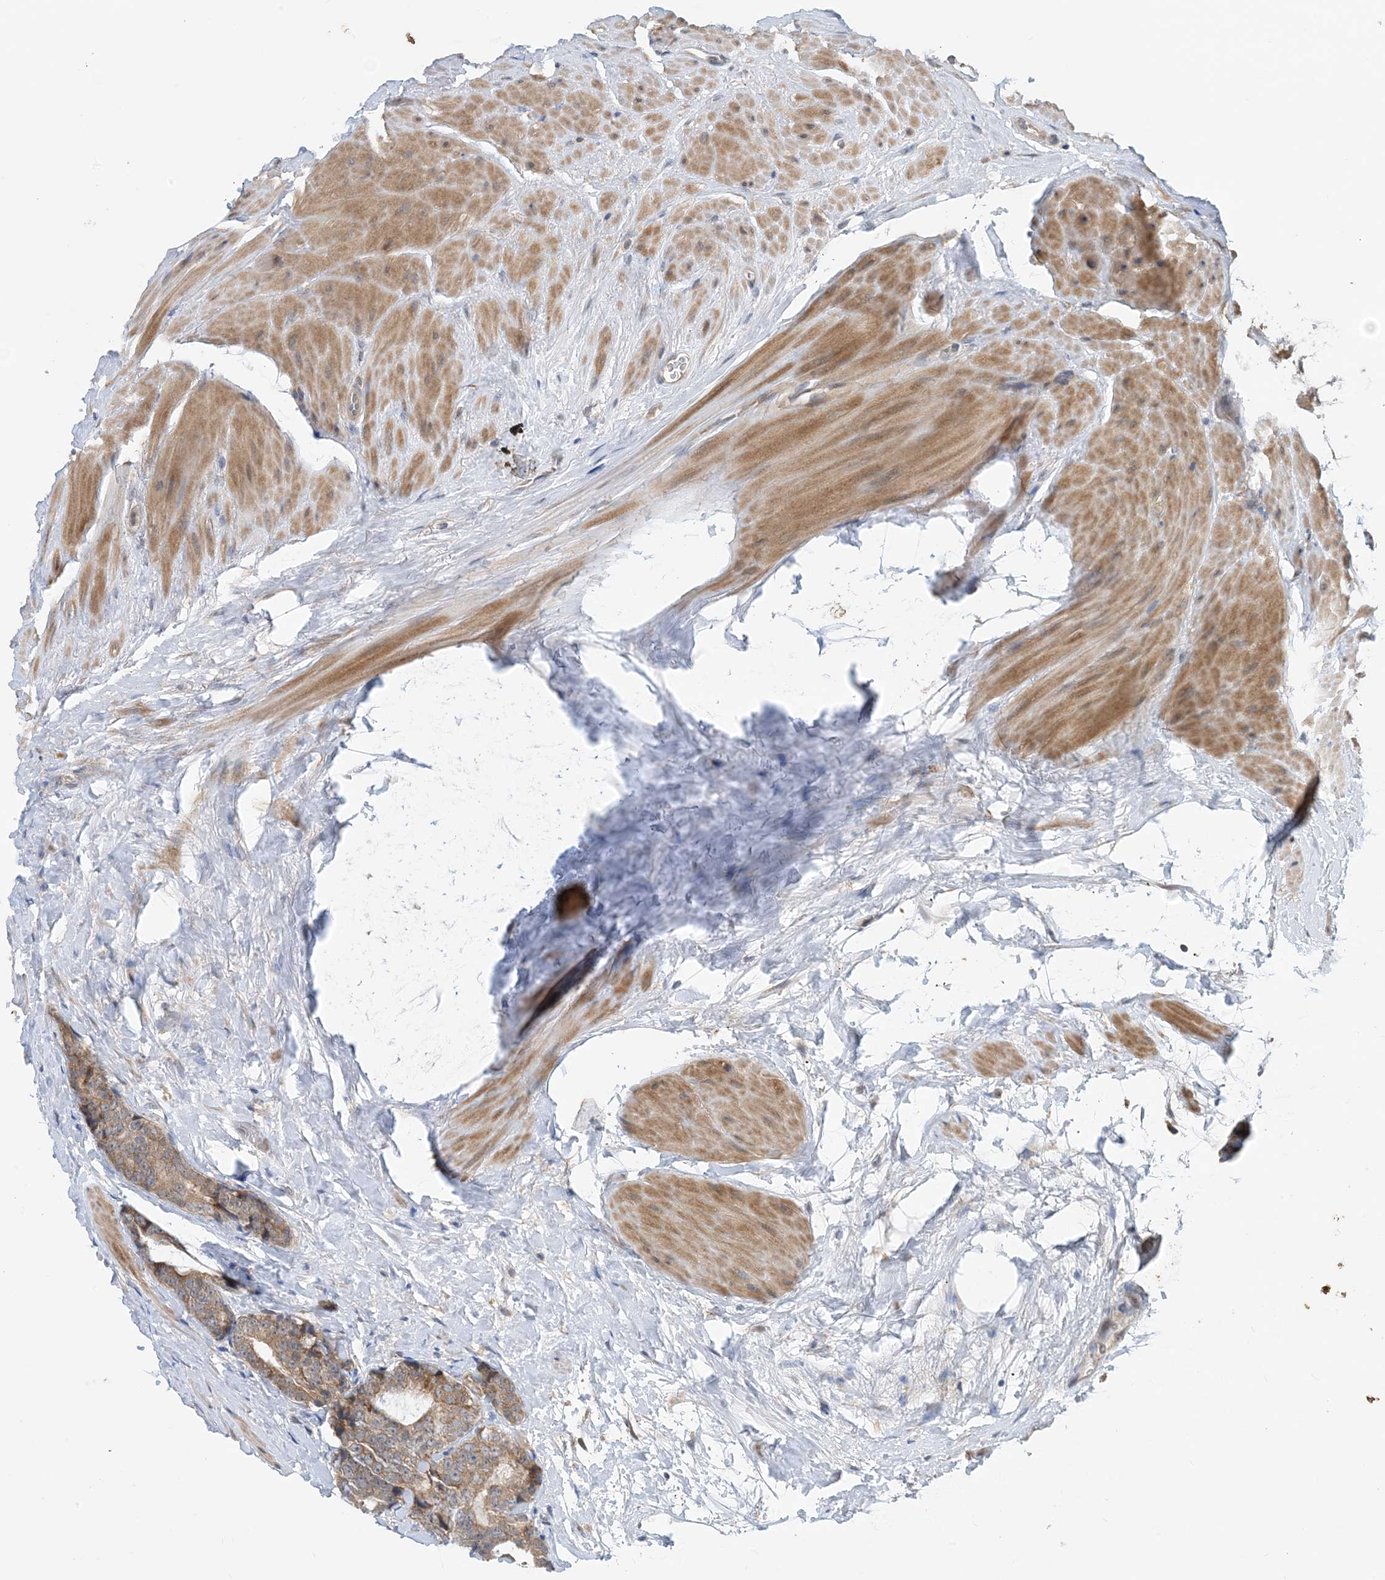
{"staining": {"intensity": "moderate", "quantity": ">75%", "location": "cytoplasmic/membranous"}, "tissue": "prostate cancer", "cell_type": "Tumor cells", "image_type": "cancer", "snomed": [{"axis": "morphology", "description": "Adenocarcinoma, High grade"}, {"axis": "topography", "description": "Prostate"}], "caption": "Human high-grade adenocarcinoma (prostate) stained for a protein (brown) shows moderate cytoplasmic/membranous positive expression in about >75% of tumor cells.", "gene": "PHOSPHO2", "patient": {"sex": "male", "age": 56}}